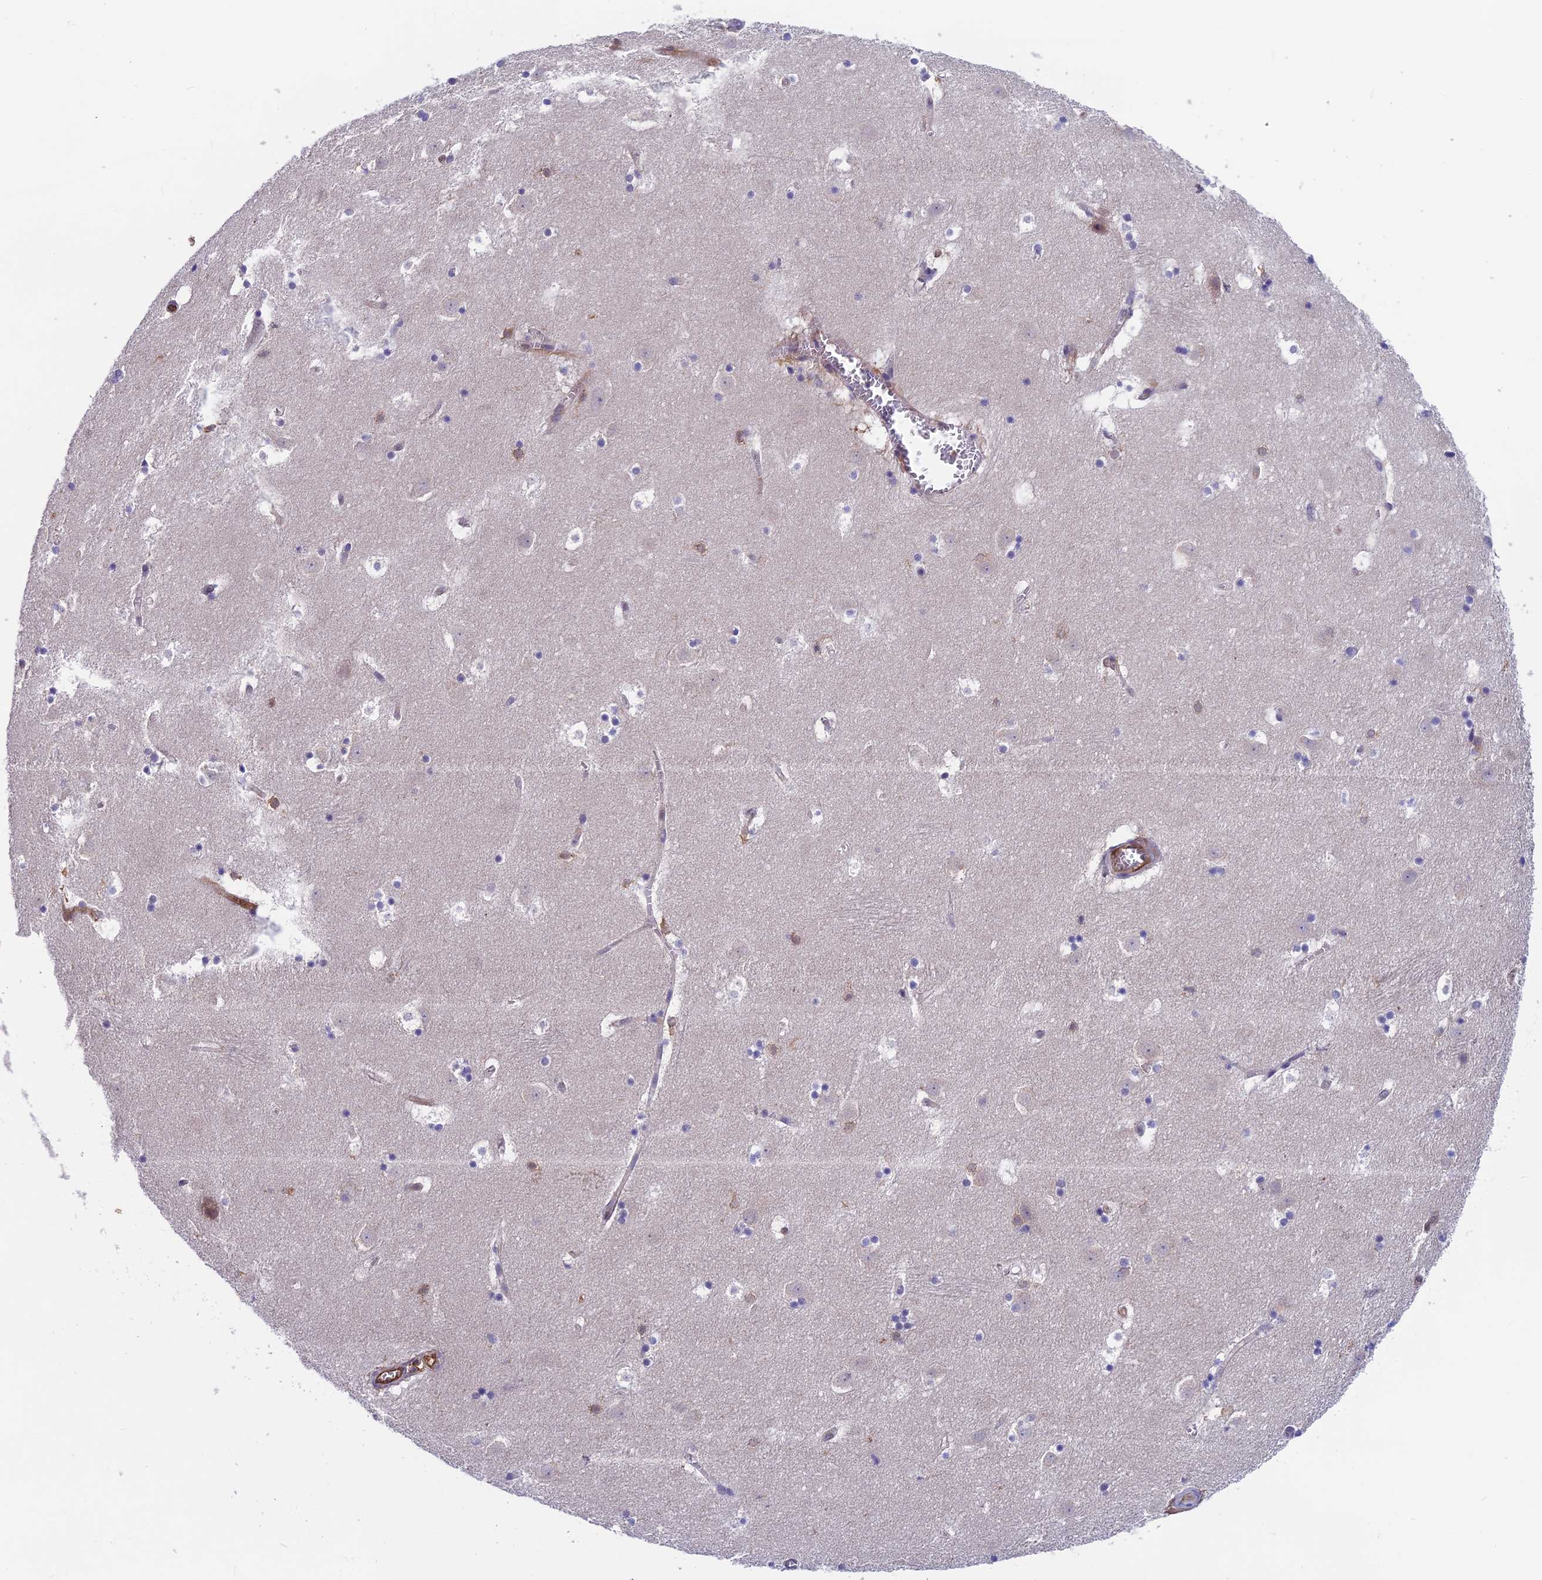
{"staining": {"intensity": "weak", "quantity": "<25%", "location": "cytoplasmic/membranous"}, "tissue": "caudate", "cell_type": "Glial cells", "image_type": "normal", "snomed": [{"axis": "morphology", "description": "Normal tissue, NOS"}, {"axis": "topography", "description": "Lateral ventricle wall"}], "caption": "Glial cells show no significant protein expression in benign caudate. (DAB IHC visualized using brightfield microscopy, high magnification).", "gene": "MAST2", "patient": {"sex": "male", "age": 45}}